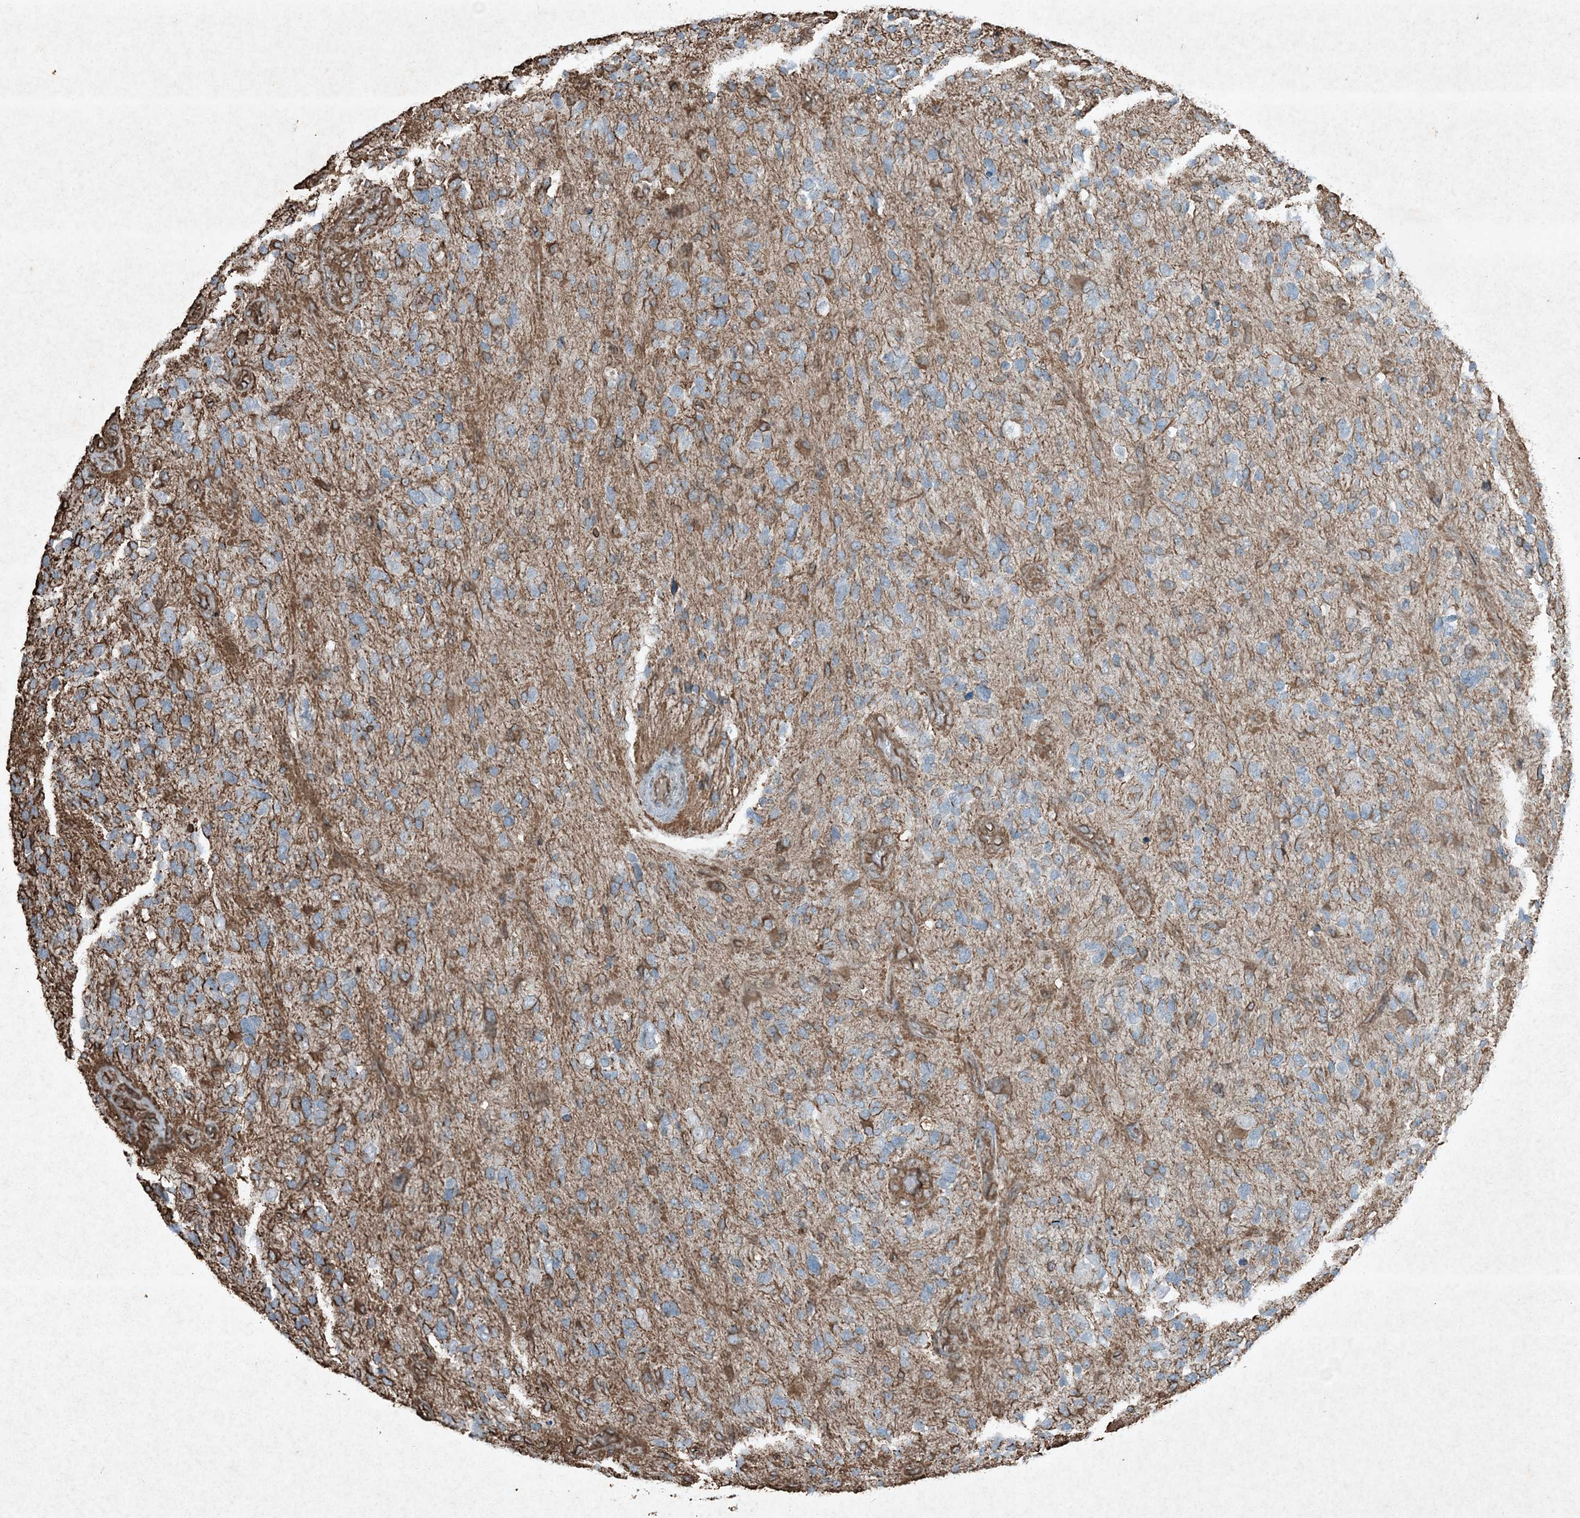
{"staining": {"intensity": "negative", "quantity": "none", "location": "none"}, "tissue": "glioma", "cell_type": "Tumor cells", "image_type": "cancer", "snomed": [{"axis": "morphology", "description": "Glioma, malignant, High grade"}, {"axis": "topography", "description": "Brain"}], "caption": "DAB (3,3'-diaminobenzidine) immunohistochemical staining of glioma reveals no significant staining in tumor cells.", "gene": "RYK", "patient": {"sex": "female", "age": 58}}